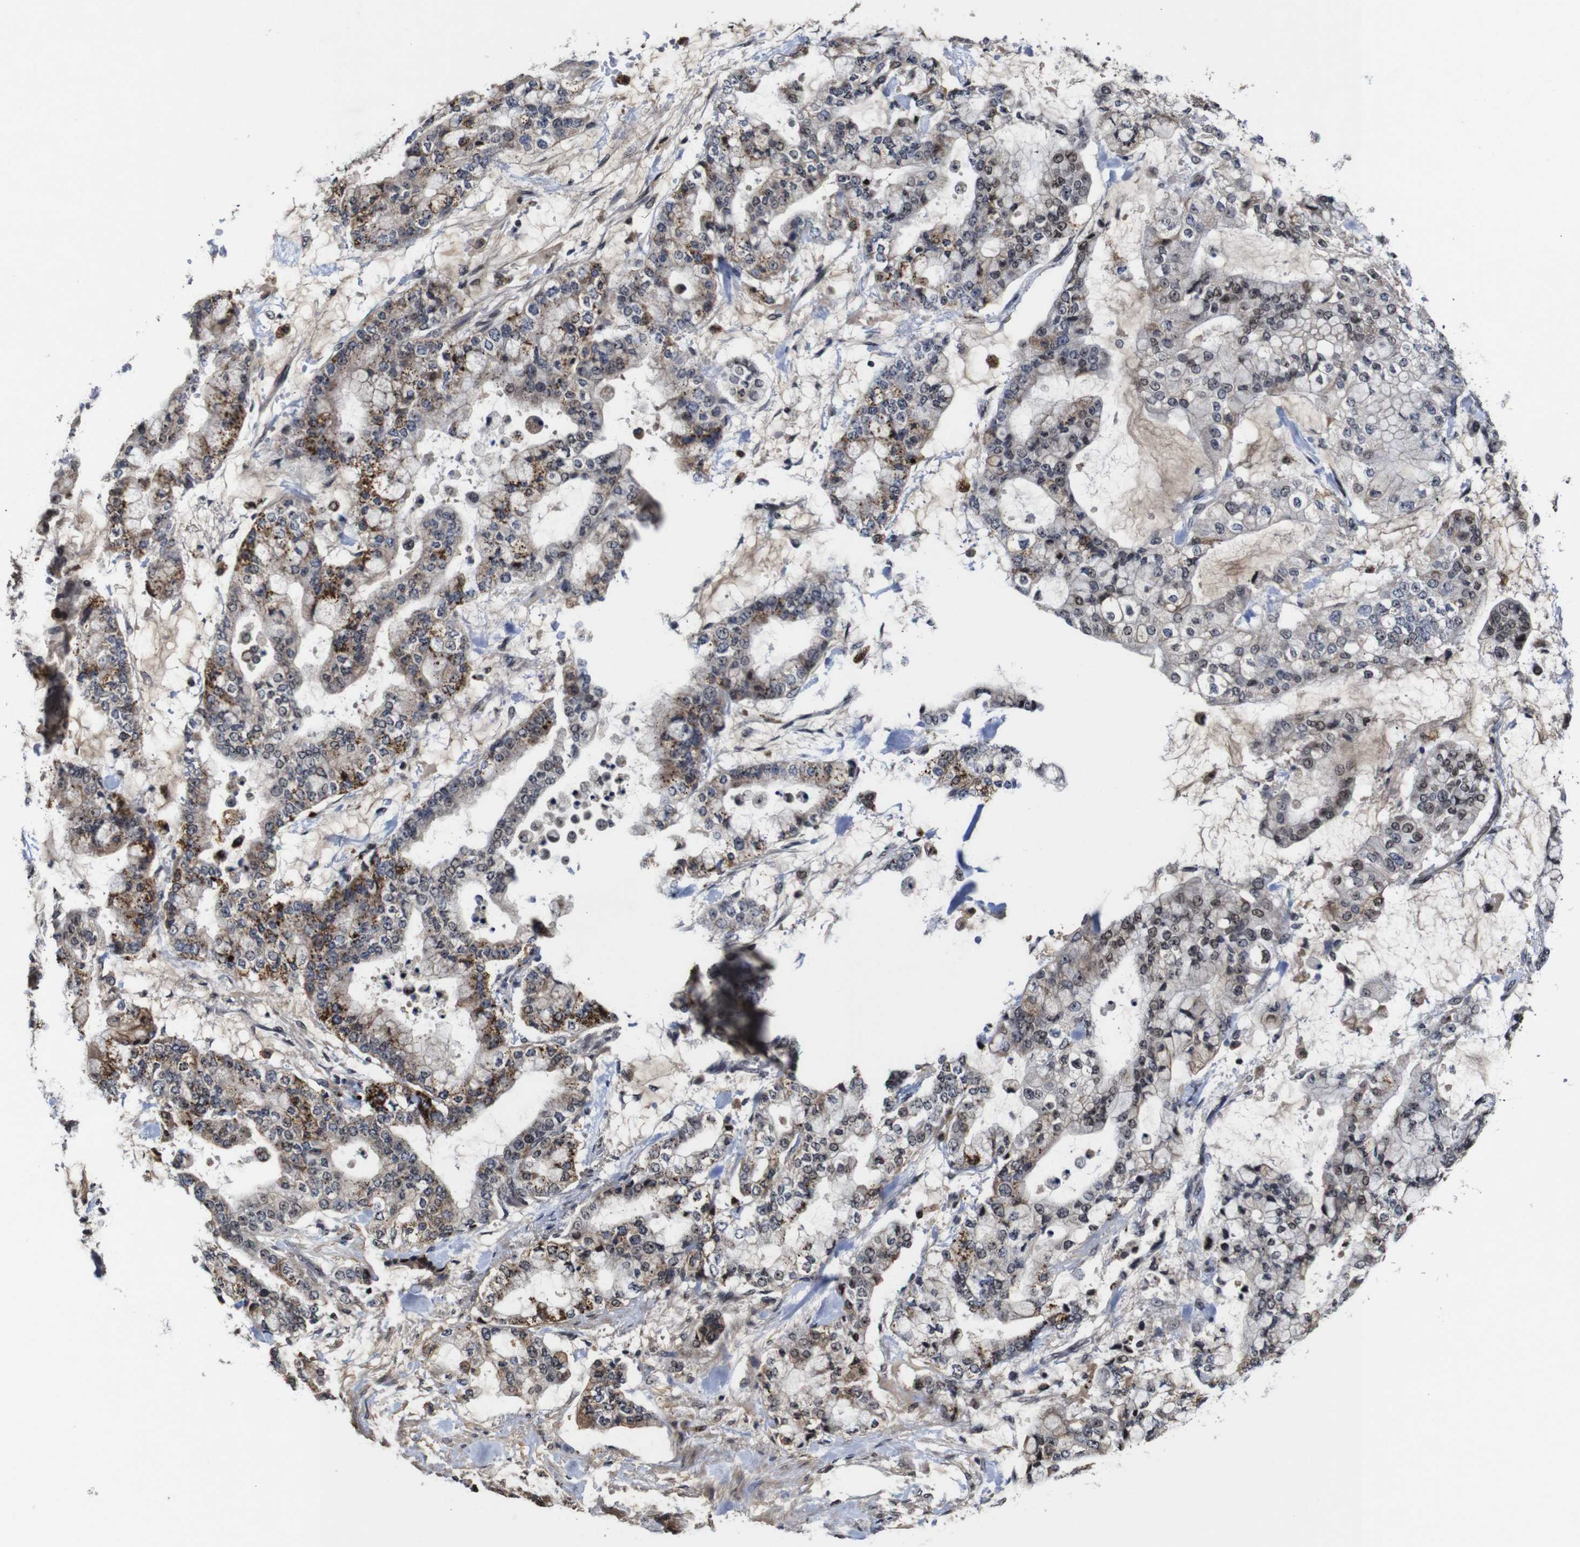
{"staining": {"intensity": "moderate", "quantity": "<25%", "location": "cytoplasmic/membranous"}, "tissue": "stomach cancer", "cell_type": "Tumor cells", "image_type": "cancer", "snomed": [{"axis": "morphology", "description": "Normal tissue, NOS"}, {"axis": "morphology", "description": "Adenocarcinoma, NOS"}, {"axis": "topography", "description": "Stomach, upper"}, {"axis": "topography", "description": "Stomach"}], "caption": "A brown stain highlights moderate cytoplasmic/membranous staining of a protein in stomach cancer tumor cells.", "gene": "MYC", "patient": {"sex": "male", "age": 76}}